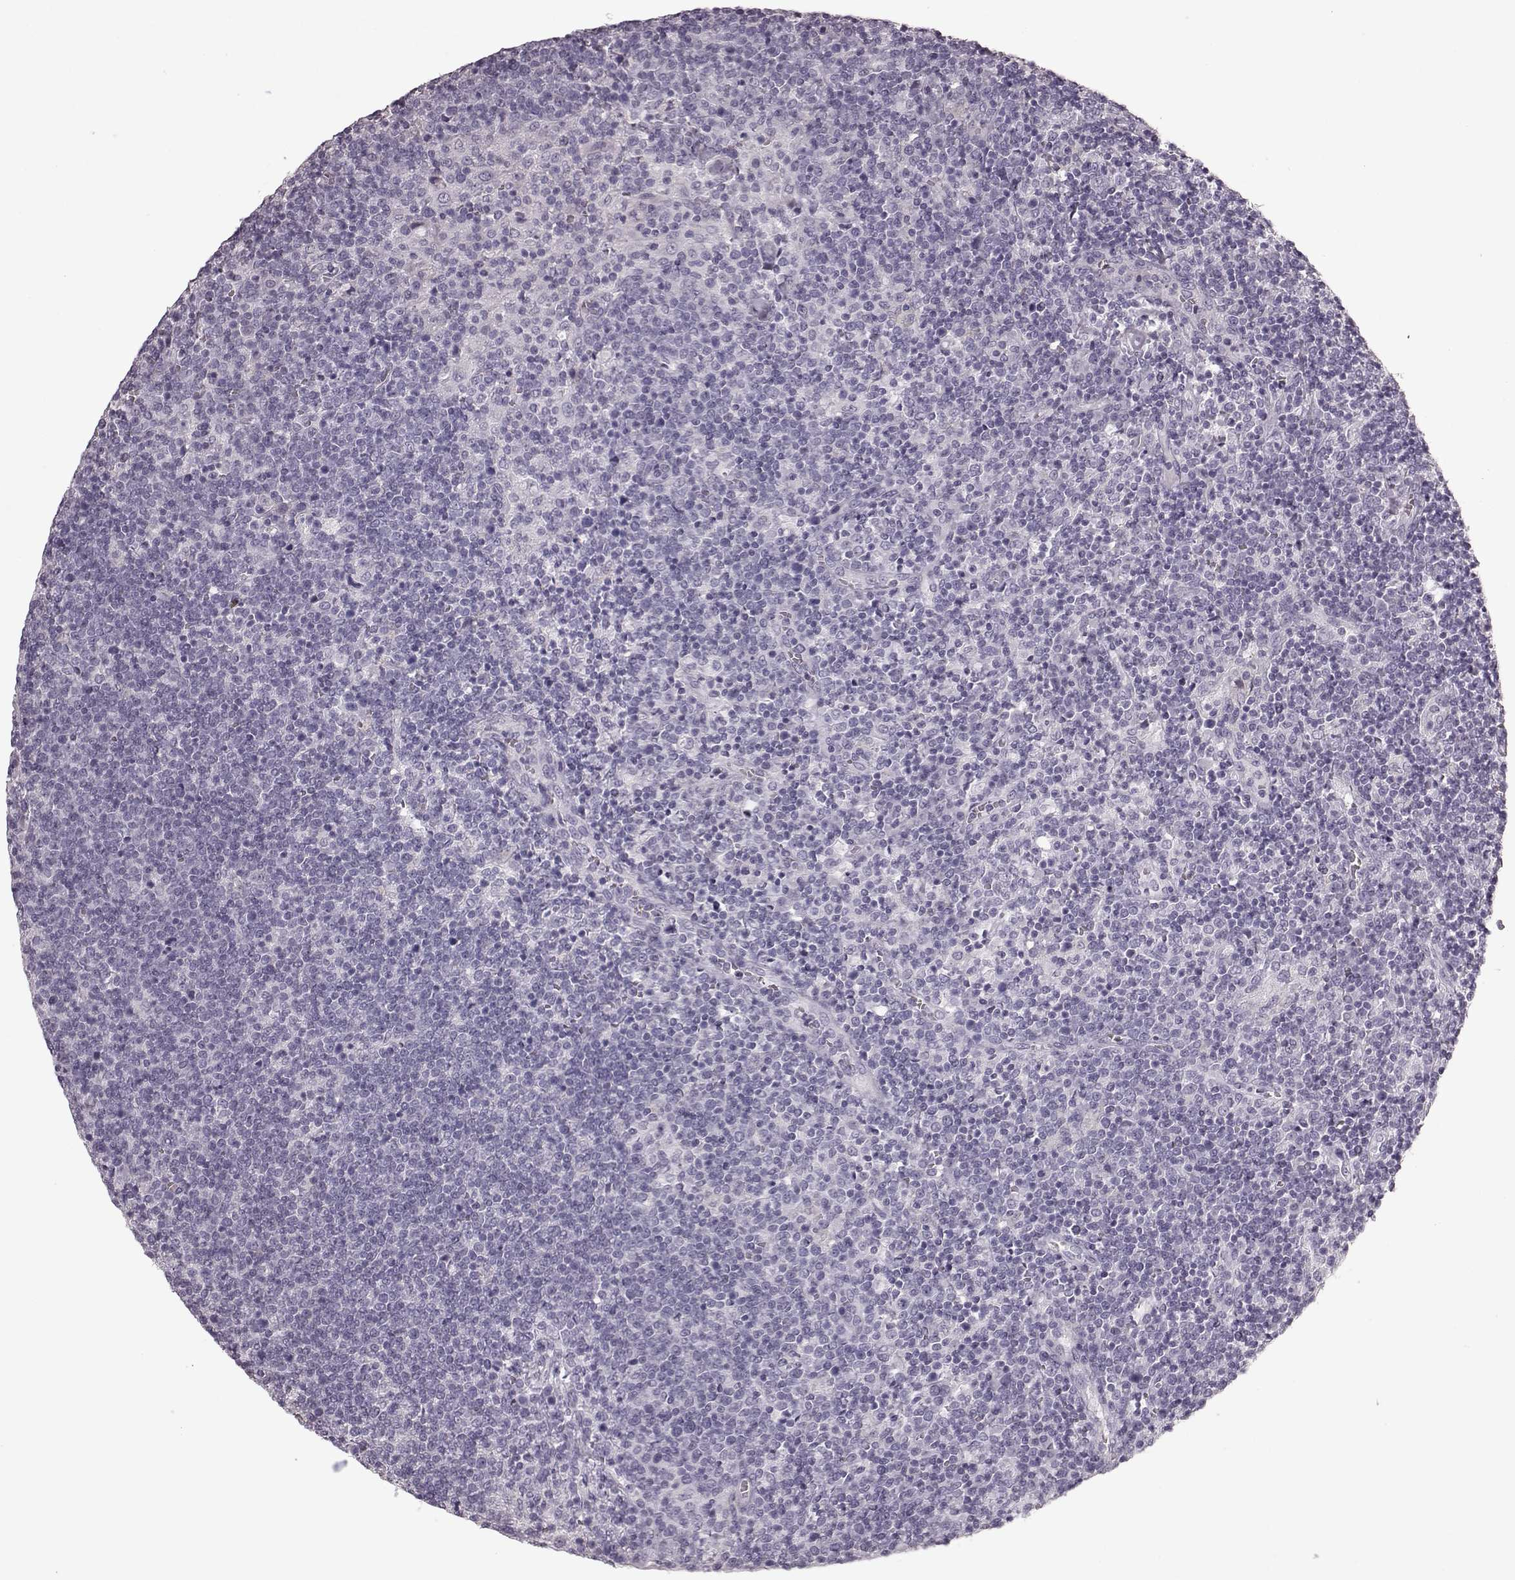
{"staining": {"intensity": "negative", "quantity": "none", "location": "none"}, "tissue": "lymphoma", "cell_type": "Tumor cells", "image_type": "cancer", "snomed": [{"axis": "morphology", "description": "Malignant lymphoma, non-Hodgkin's type, High grade"}, {"axis": "topography", "description": "Lymph node"}], "caption": "An immunohistochemistry image of lymphoma is shown. There is no staining in tumor cells of lymphoma. The staining is performed using DAB (3,3'-diaminobenzidine) brown chromogen with nuclei counter-stained in using hematoxylin.", "gene": "CRYBA2", "patient": {"sex": "male", "age": 61}}